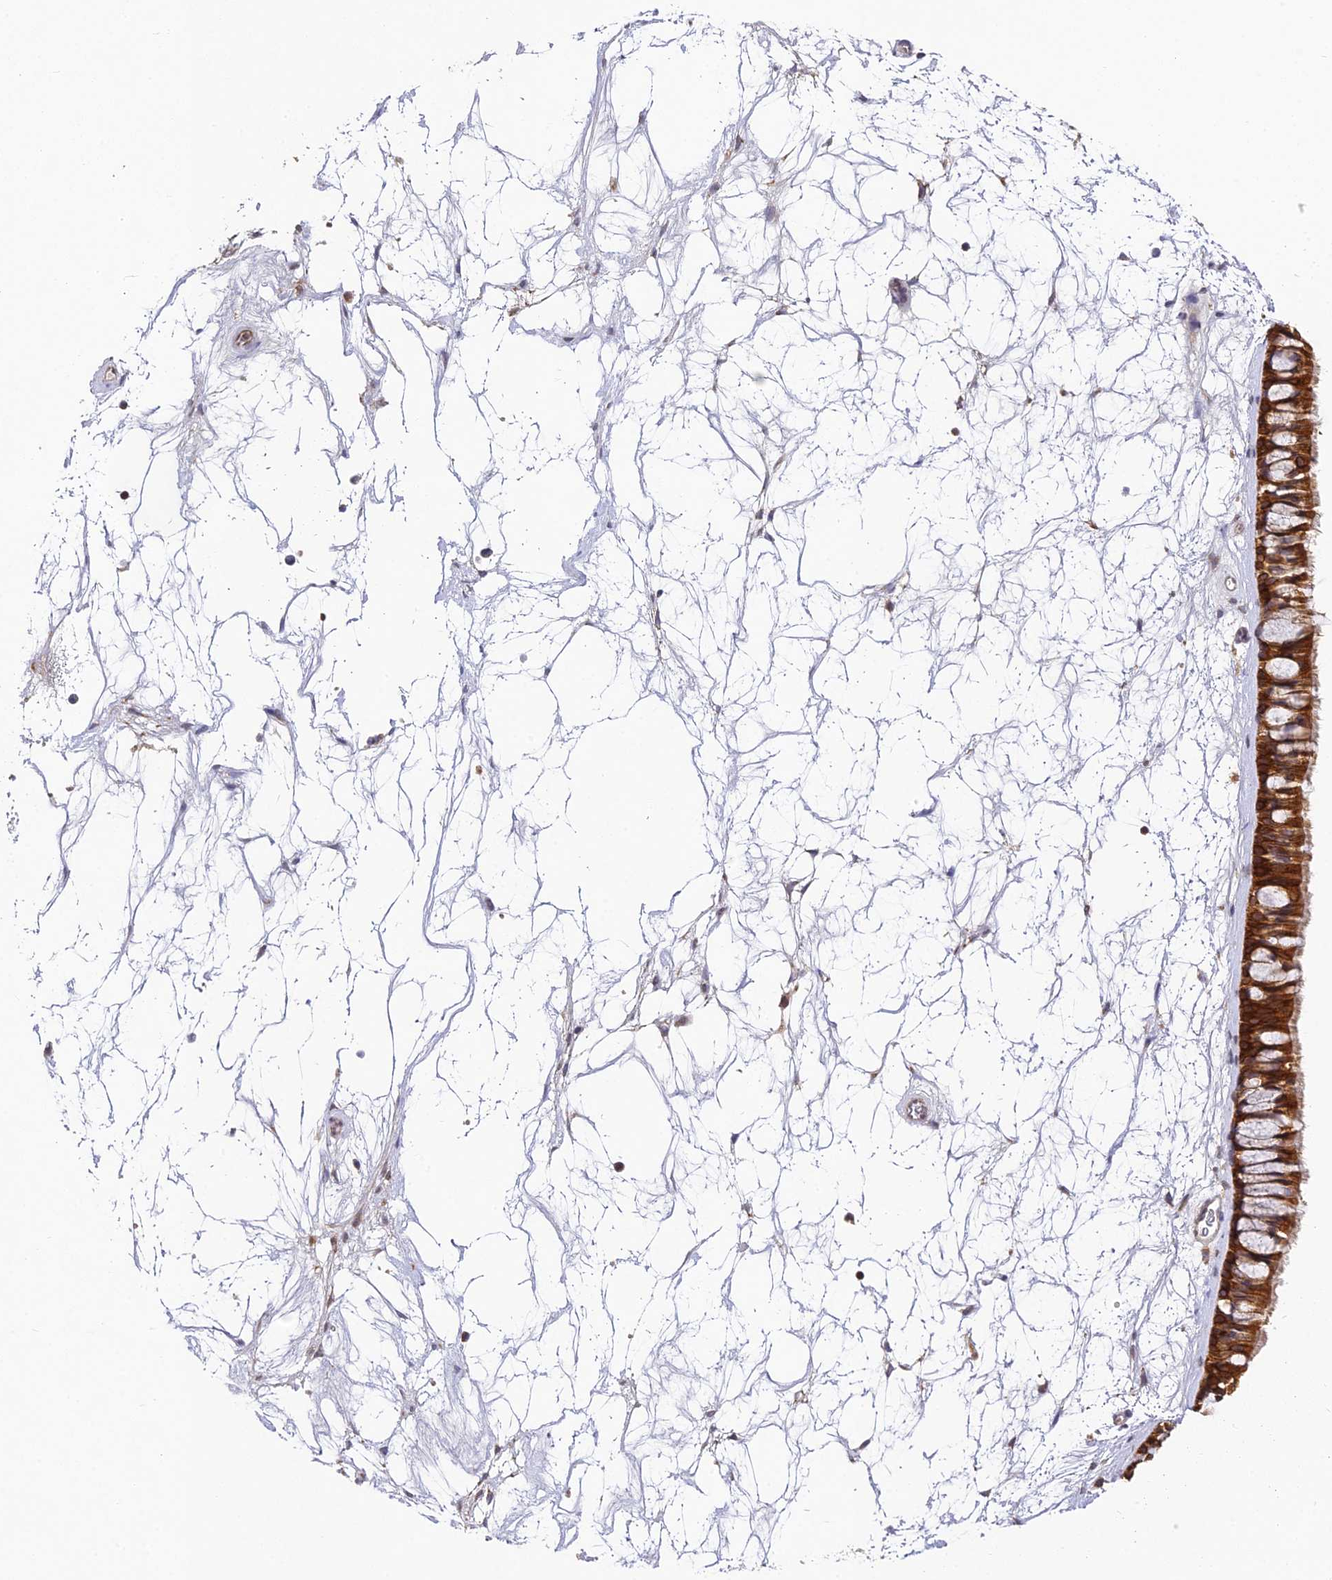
{"staining": {"intensity": "strong", "quantity": ">75%", "location": "cytoplasmic/membranous"}, "tissue": "nasopharynx", "cell_type": "Respiratory epithelial cells", "image_type": "normal", "snomed": [{"axis": "morphology", "description": "Normal tissue, NOS"}, {"axis": "topography", "description": "Nasopharynx"}], "caption": "Immunohistochemistry (IHC) of unremarkable human nasopharynx demonstrates high levels of strong cytoplasmic/membranous staining in approximately >75% of respiratory epithelial cells.", "gene": "DNAAF10", "patient": {"sex": "male", "age": 64}}